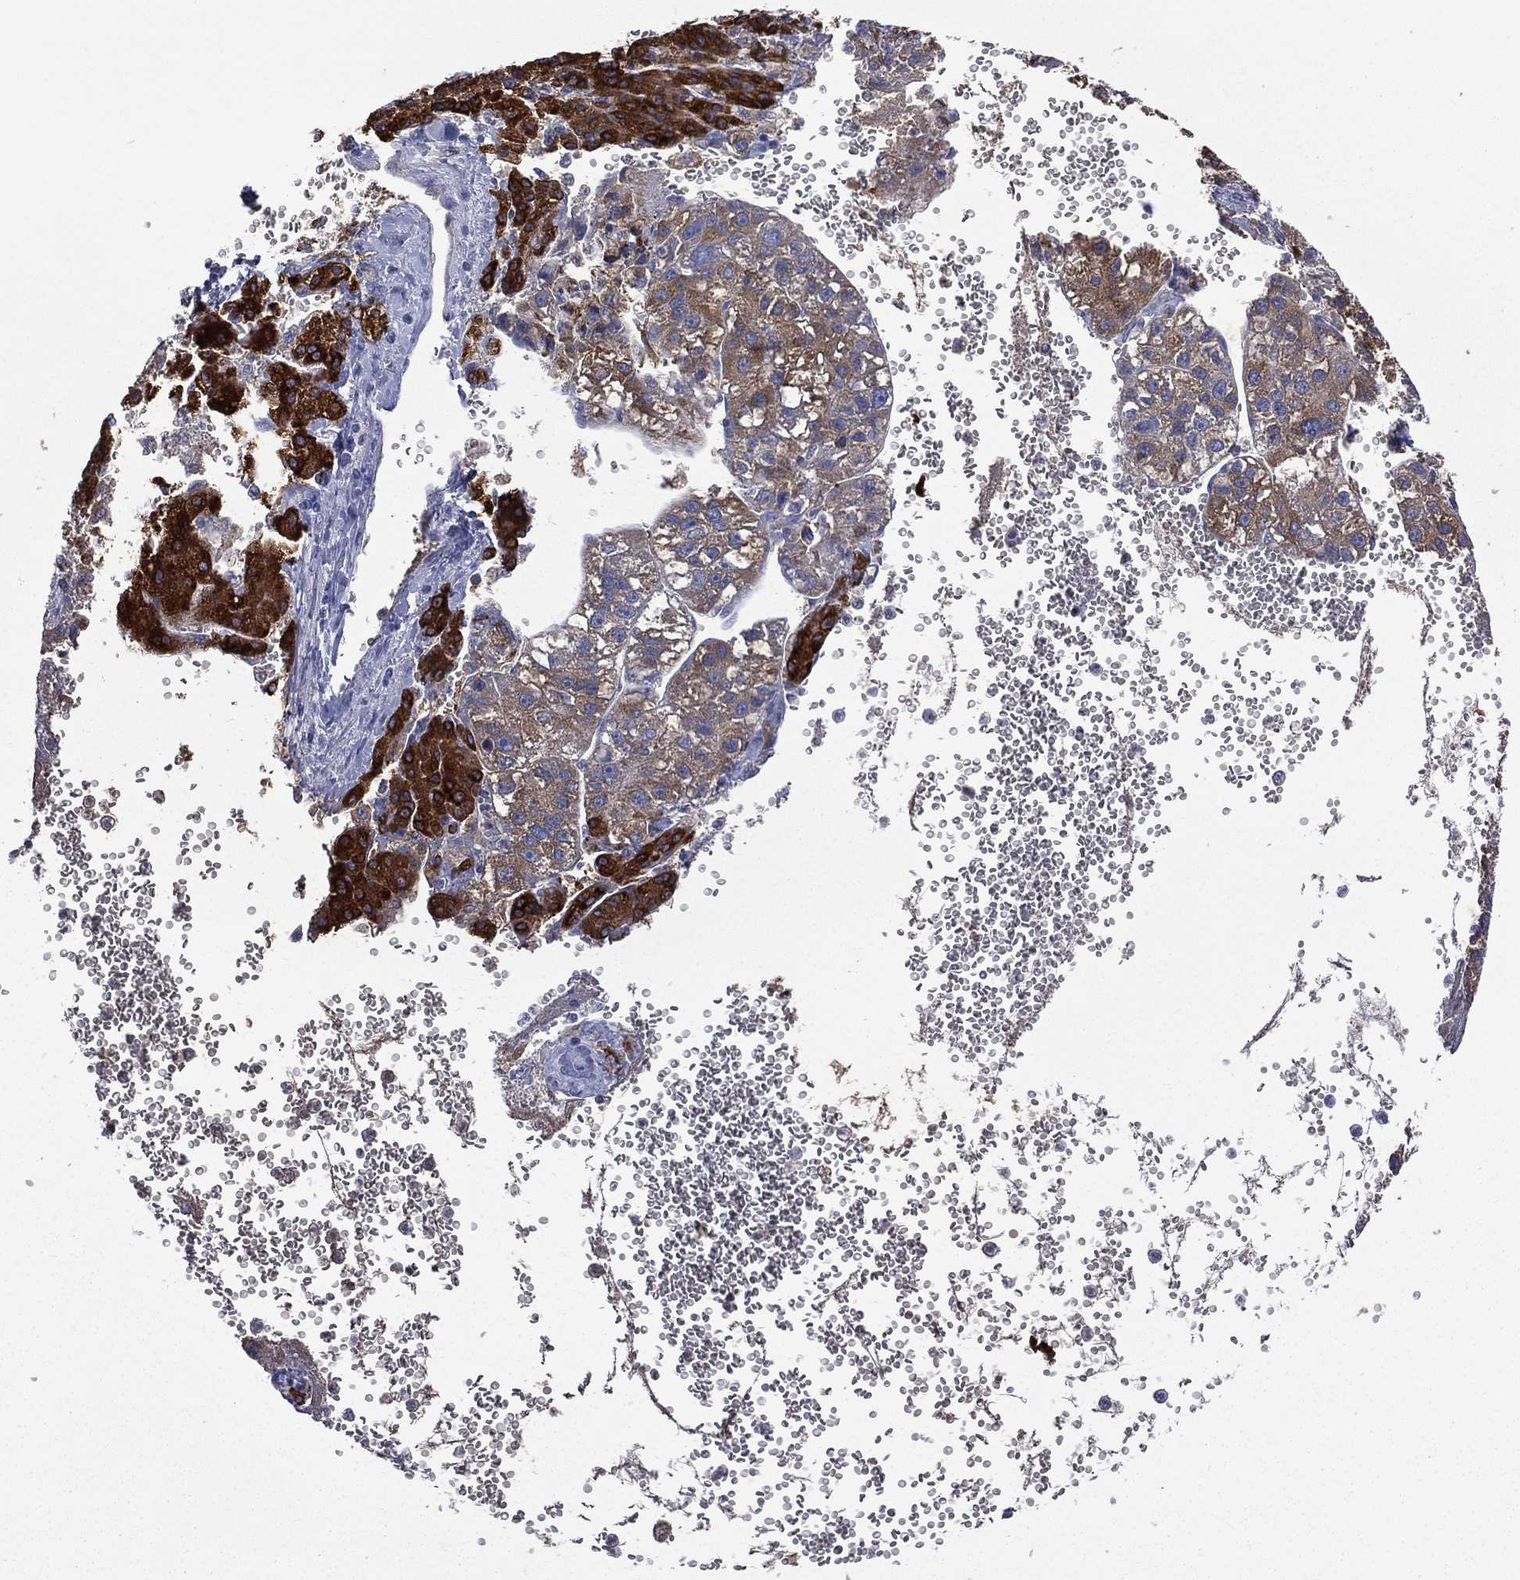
{"staining": {"intensity": "moderate", "quantity": ">75%", "location": "cytoplasmic/membranous"}, "tissue": "liver cancer", "cell_type": "Tumor cells", "image_type": "cancer", "snomed": [{"axis": "morphology", "description": "Carcinoma, Hepatocellular, NOS"}, {"axis": "topography", "description": "Liver"}], "caption": "The image reveals staining of hepatocellular carcinoma (liver), revealing moderate cytoplasmic/membranous protein staining (brown color) within tumor cells. The protein of interest is stained brown, and the nuclei are stained in blue (DAB (3,3'-diaminobenzidine) IHC with brightfield microscopy, high magnification).", "gene": "CES2", "patient": {"sex": "female", "age": 70}}